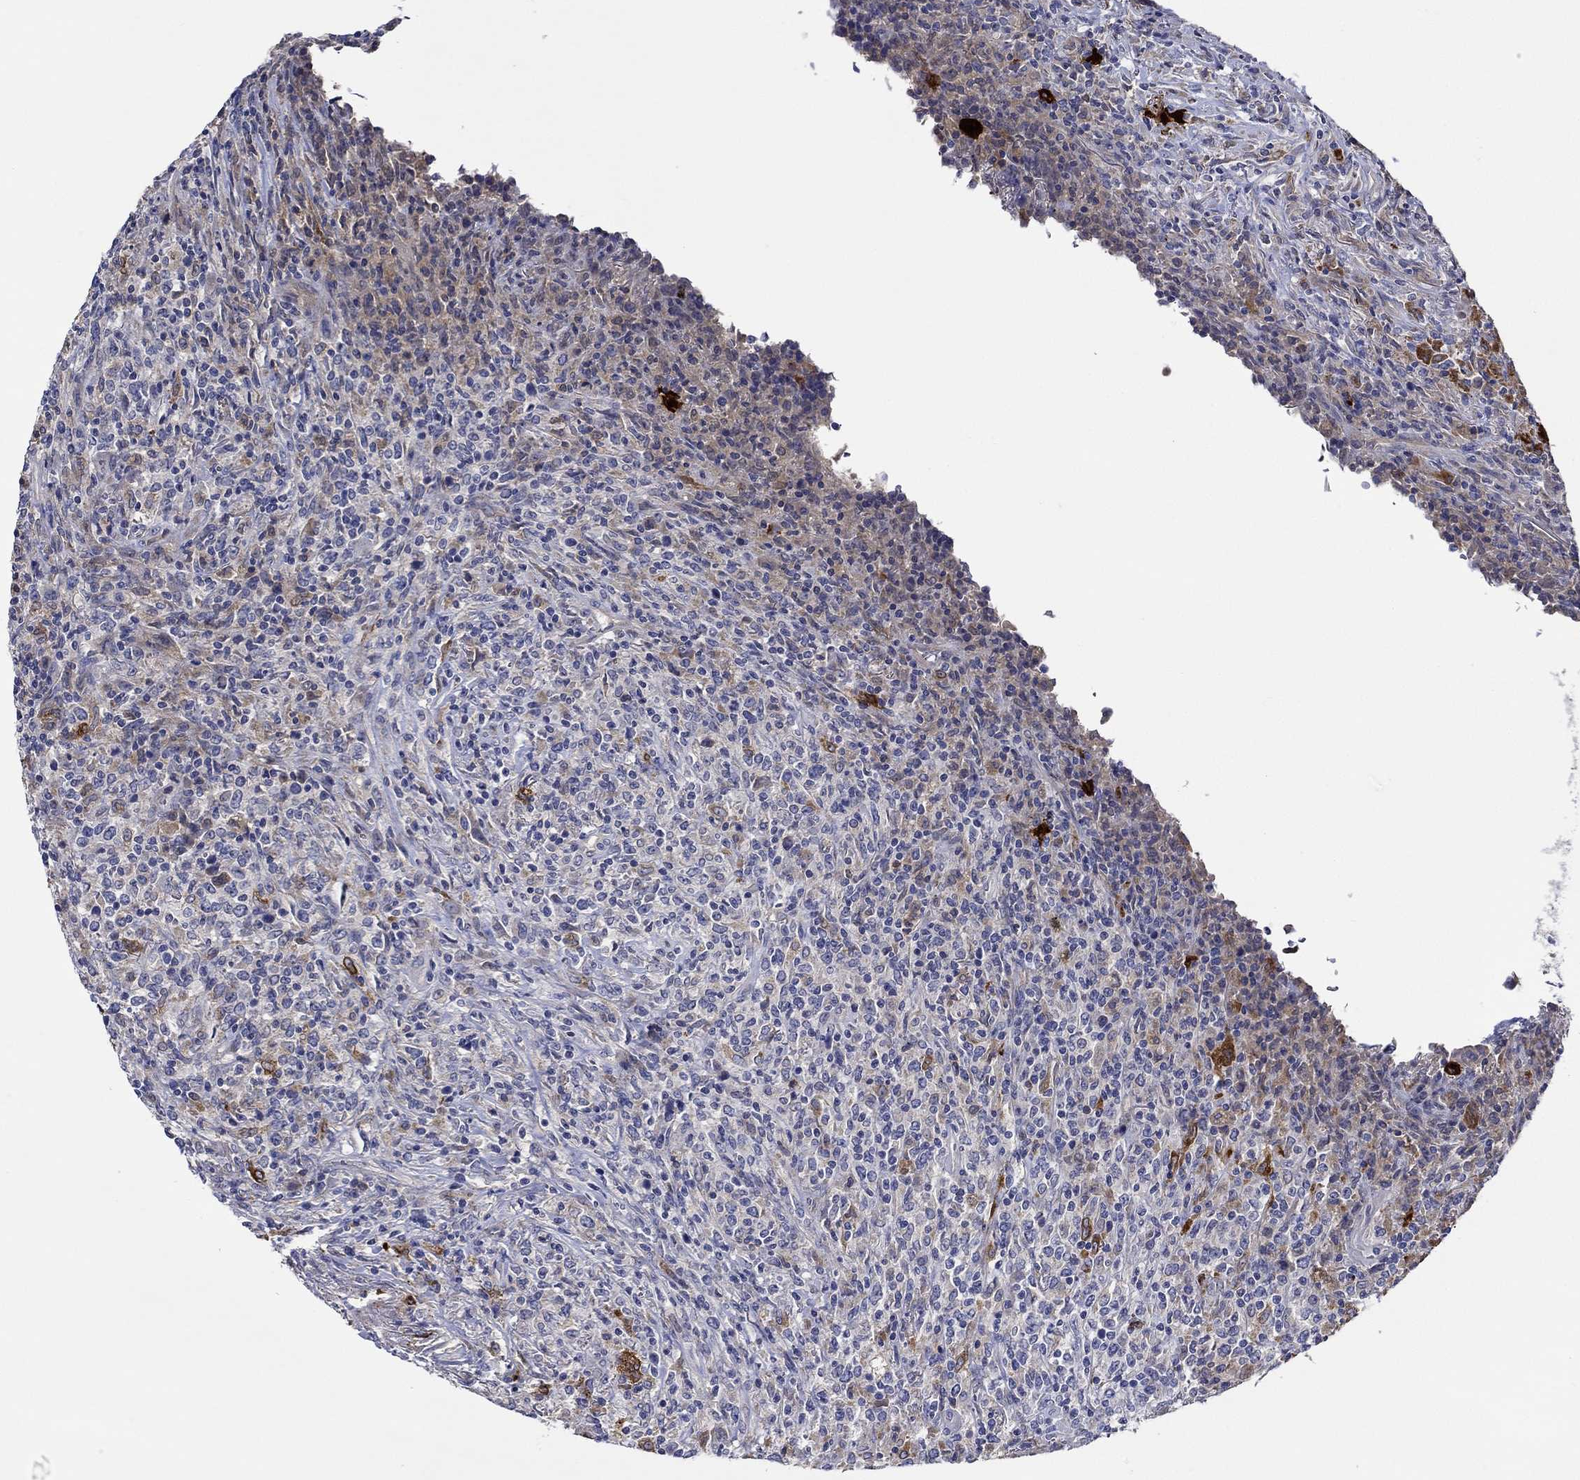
{"staining": {"intensity": "negative", "quantity": "none", "location": "none"}, "tissue": "lymphoma", "cell_type": "Tumor cells", "image_type": "cancer", "snomed": [{"axis": "morphology", "description": "Malignant lymphoma, non-Hodgkin's type, High grade"}, {"axis": "topography", "description": "Lung"}], "caption": "This is an IHC photomicrograph of human malignant lymphoma, non-Hodgkin's type (high-grade). There is no expression in tumor cells.", "gene": "CHIT1", "patient": {"sex": "male", "age": 79}}